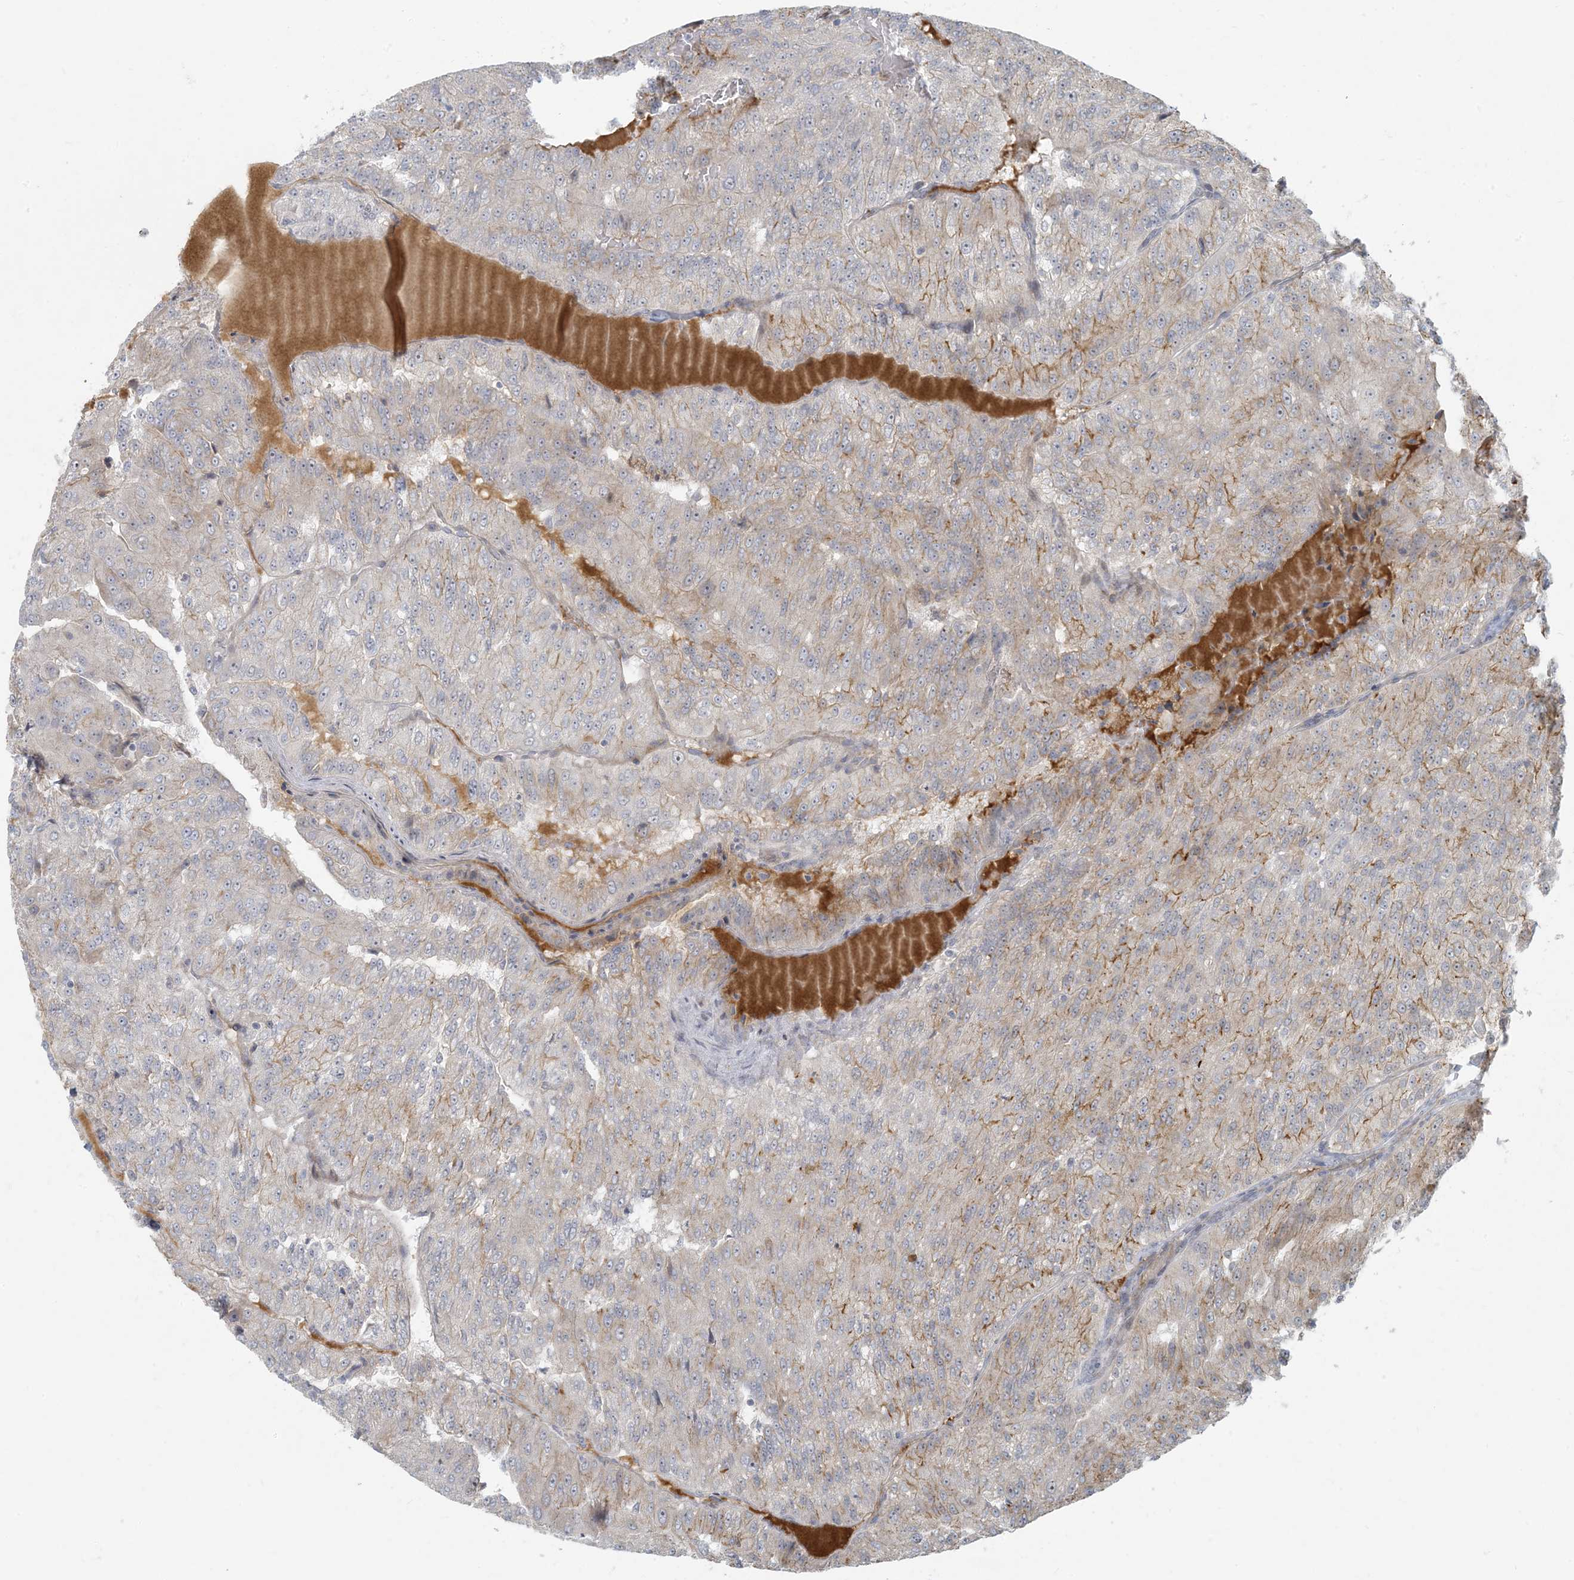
{"staining": {"intensity": "moderate", "quantity": "<25%", "location": "cytoplasmic/membranous"}, "tissue": "renal cancer", "cell_type": "Tumor cells", "image_type": "cancer", "snomed": [{"axis": "morphology", "description": "Adenocarcinoma, NOS"}, {"axis": "topography", "description": "Kidney"}], "caption": "Moderate cytoplasmic/membranous positivity is identified in approximately <25% of tumor cells in renal adenocarcinoma.", "gene": "HACL1", "patient": {"sex": "female", "age": 63}}